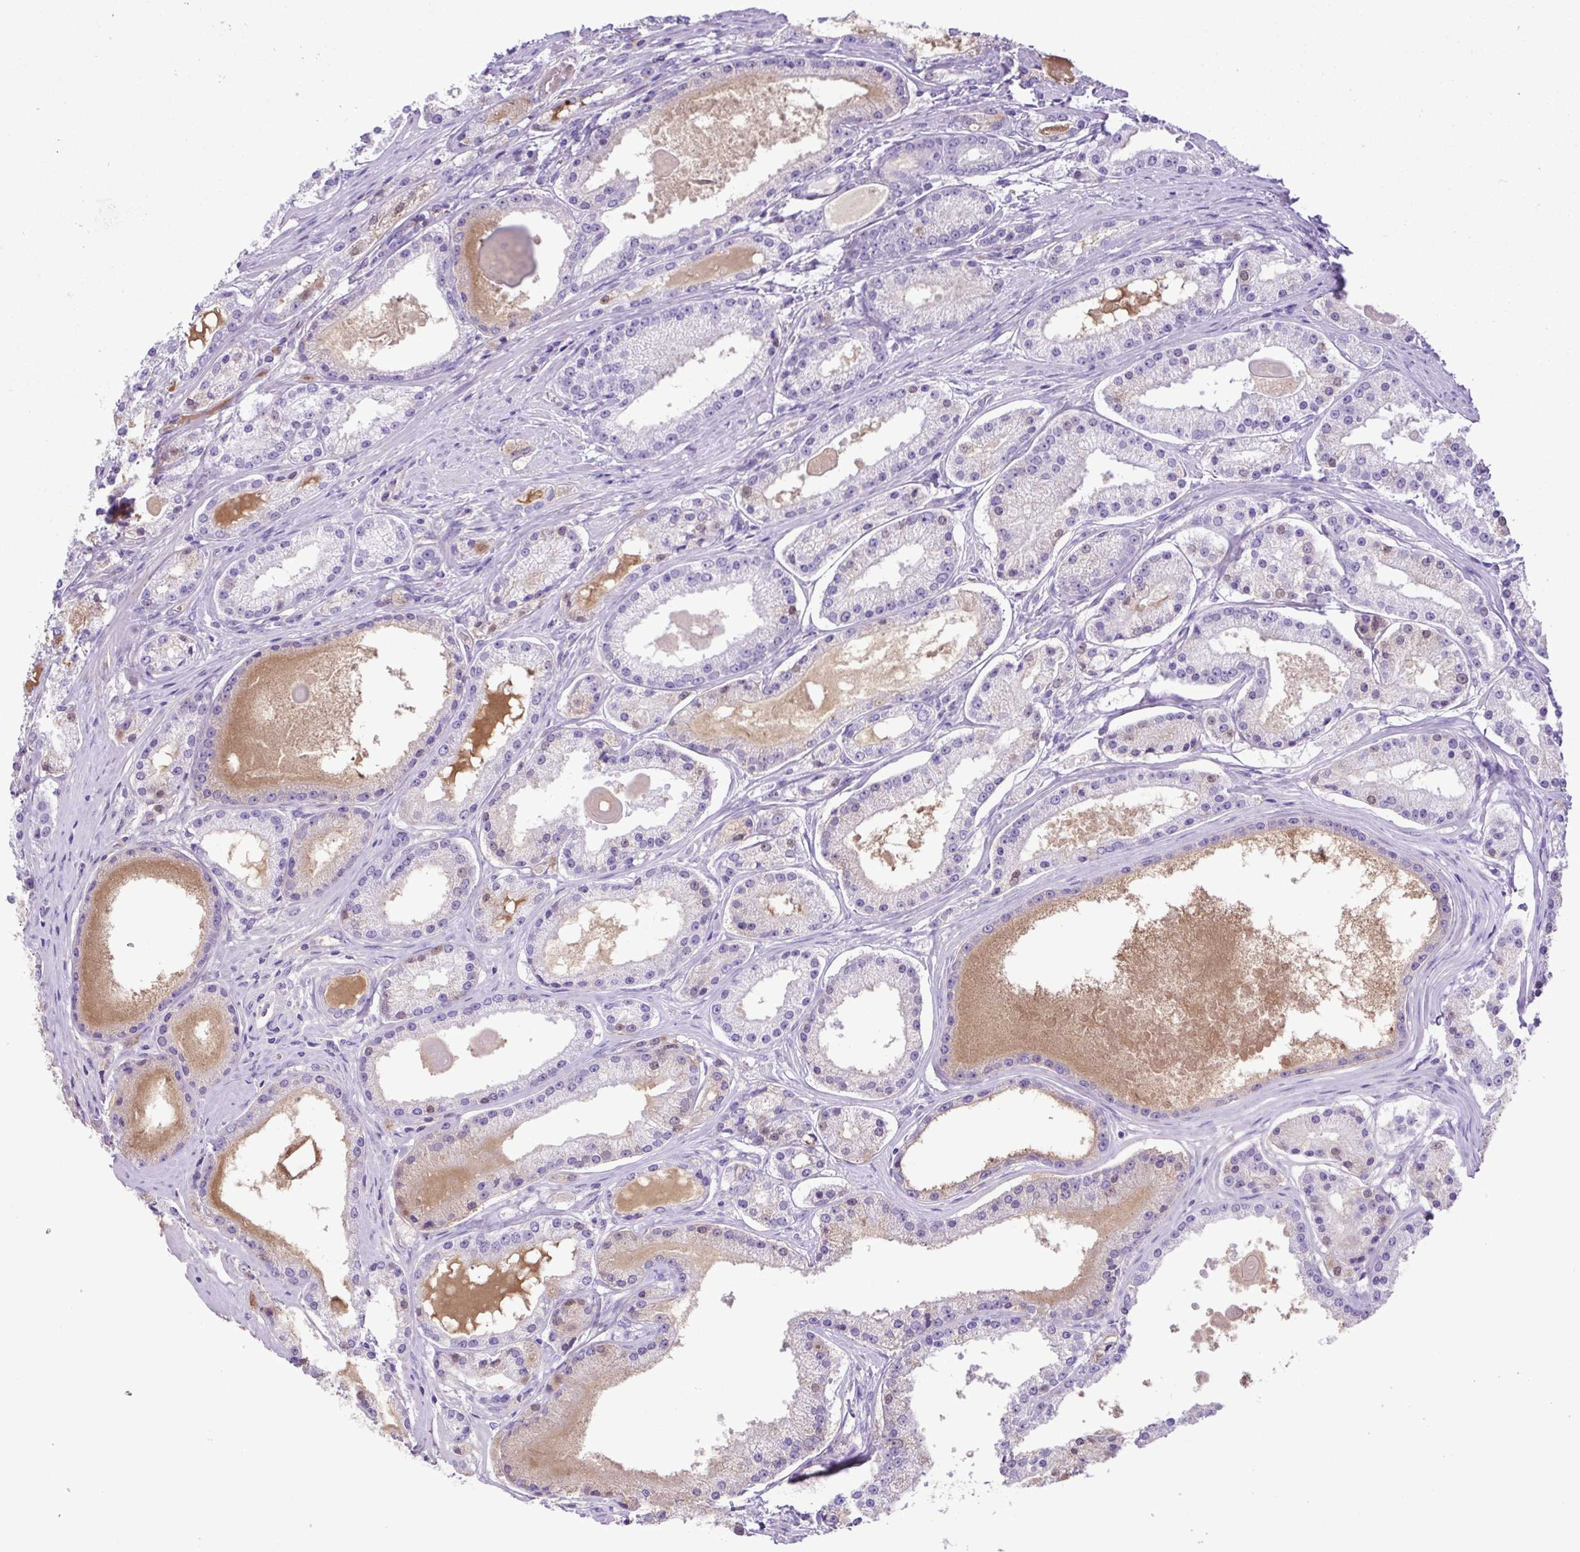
{"staining": {"intensity": "negative", "quantity": "none", "location": "none"}, "tissue": "prostate cancer", "cell_type": "Tumor cells", "image_type": "cancer", "snomed": [{"axis": "morphology", "description": "Adenocarcinoma, Low grade"}, {"axis": "topography", "description": "Prostate"}], "caption": "The immunohistochemistry (IHC) histopathology image has no significant positivity in tumor cells of prostate cancer tissue.", "gene": "IGFL1", "patient": {"sex": "male", "age": 57}}